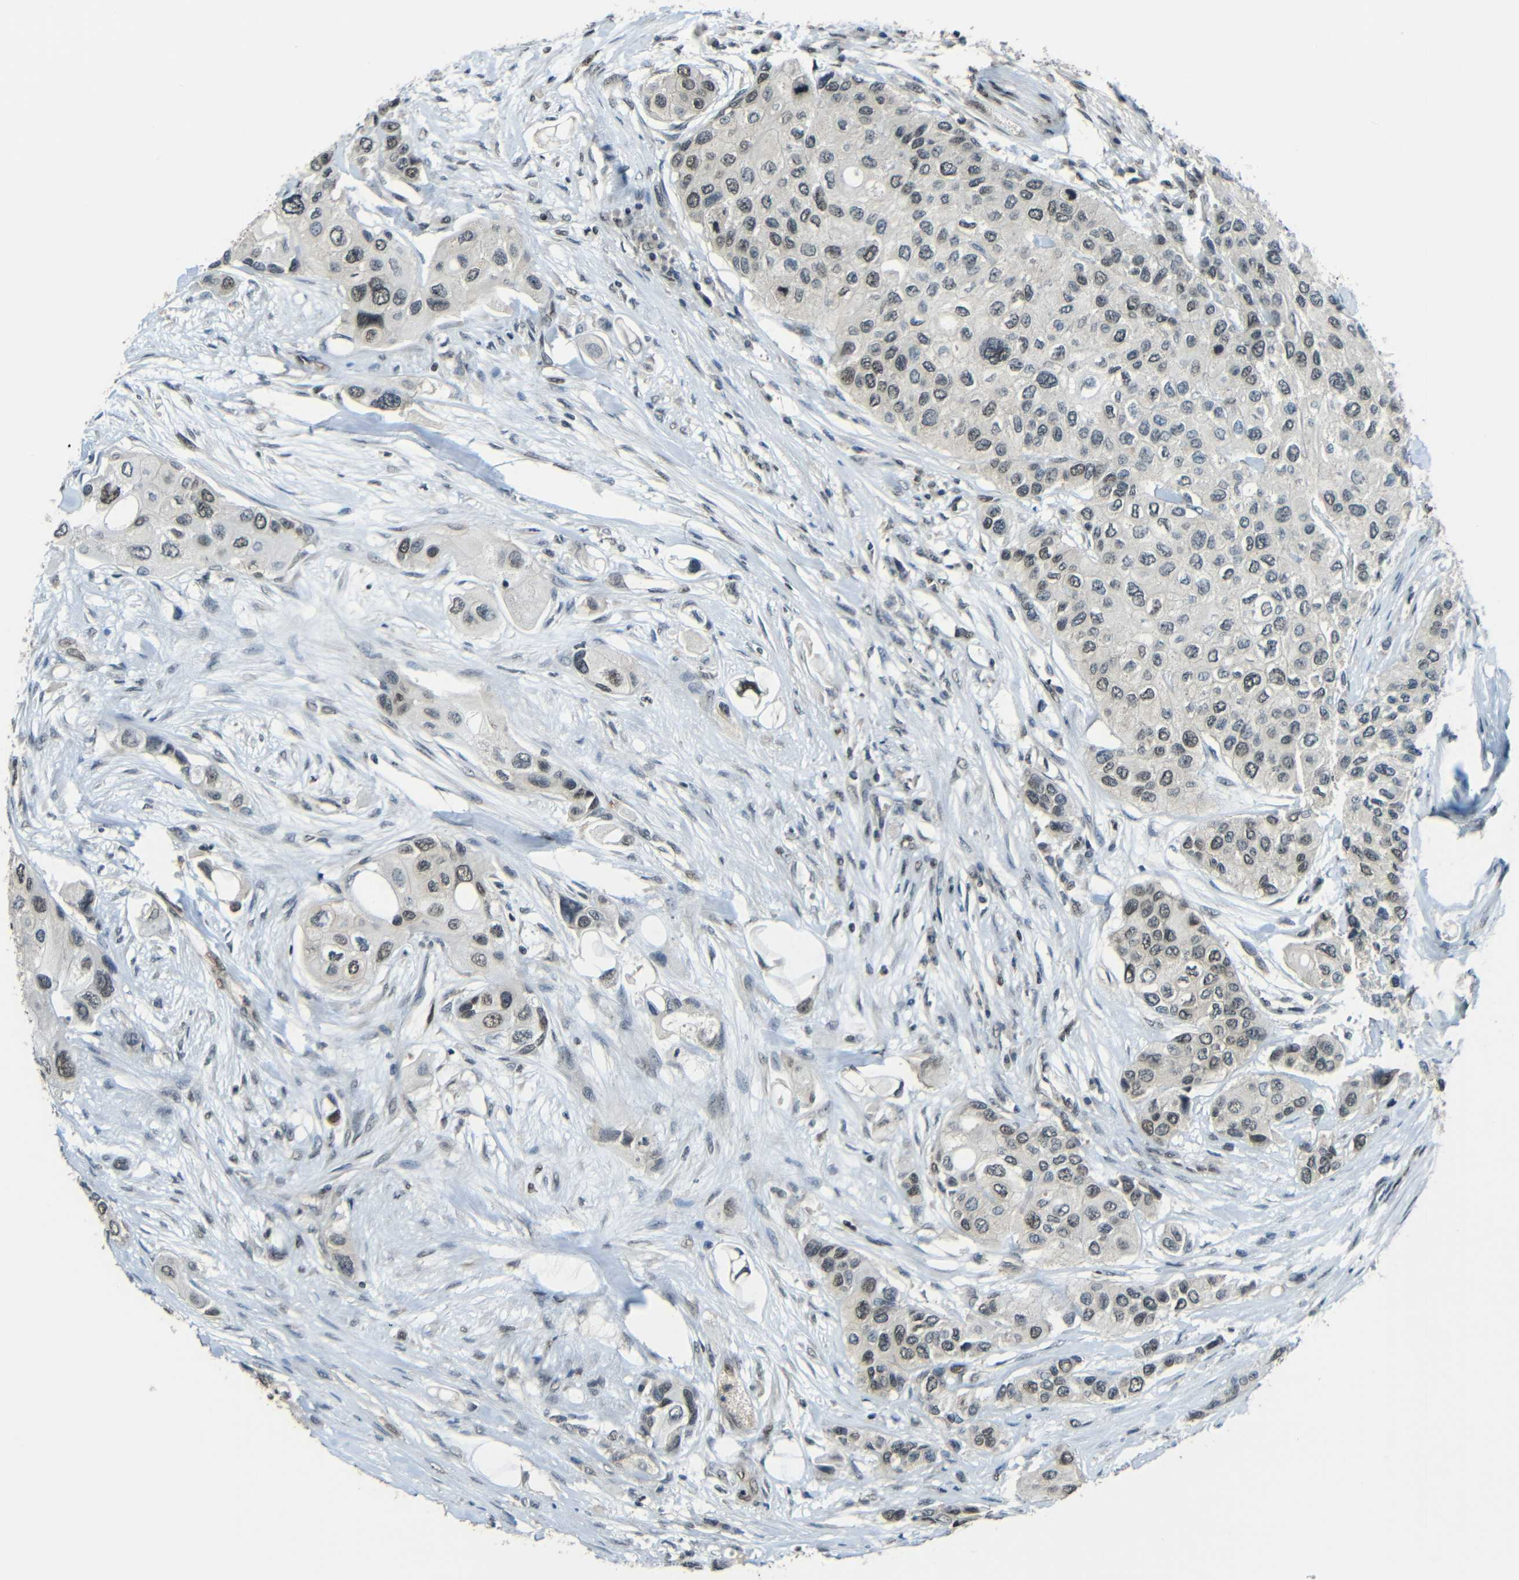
{"staining": {"intensity": "weak", "quantity": ">75%", "location": "nuclear"}, "tissue": "urothelial cancer", "cell_type": "Tumor cells", "image_type": "cancer", "snomed": [{"axis": "morphology", "description": "Urothelial carcinoma, High grade"}, {"axis": "topography", "description": "Urinary bladder"}], "caption": "Urothelial carcinoma (high-grade) stained for a protein (brown) shows weak nuclear positive expression in about >75% of tumor cells.", "gene": "PSIP1", "patient": {"sex": "female", "age": 56}}